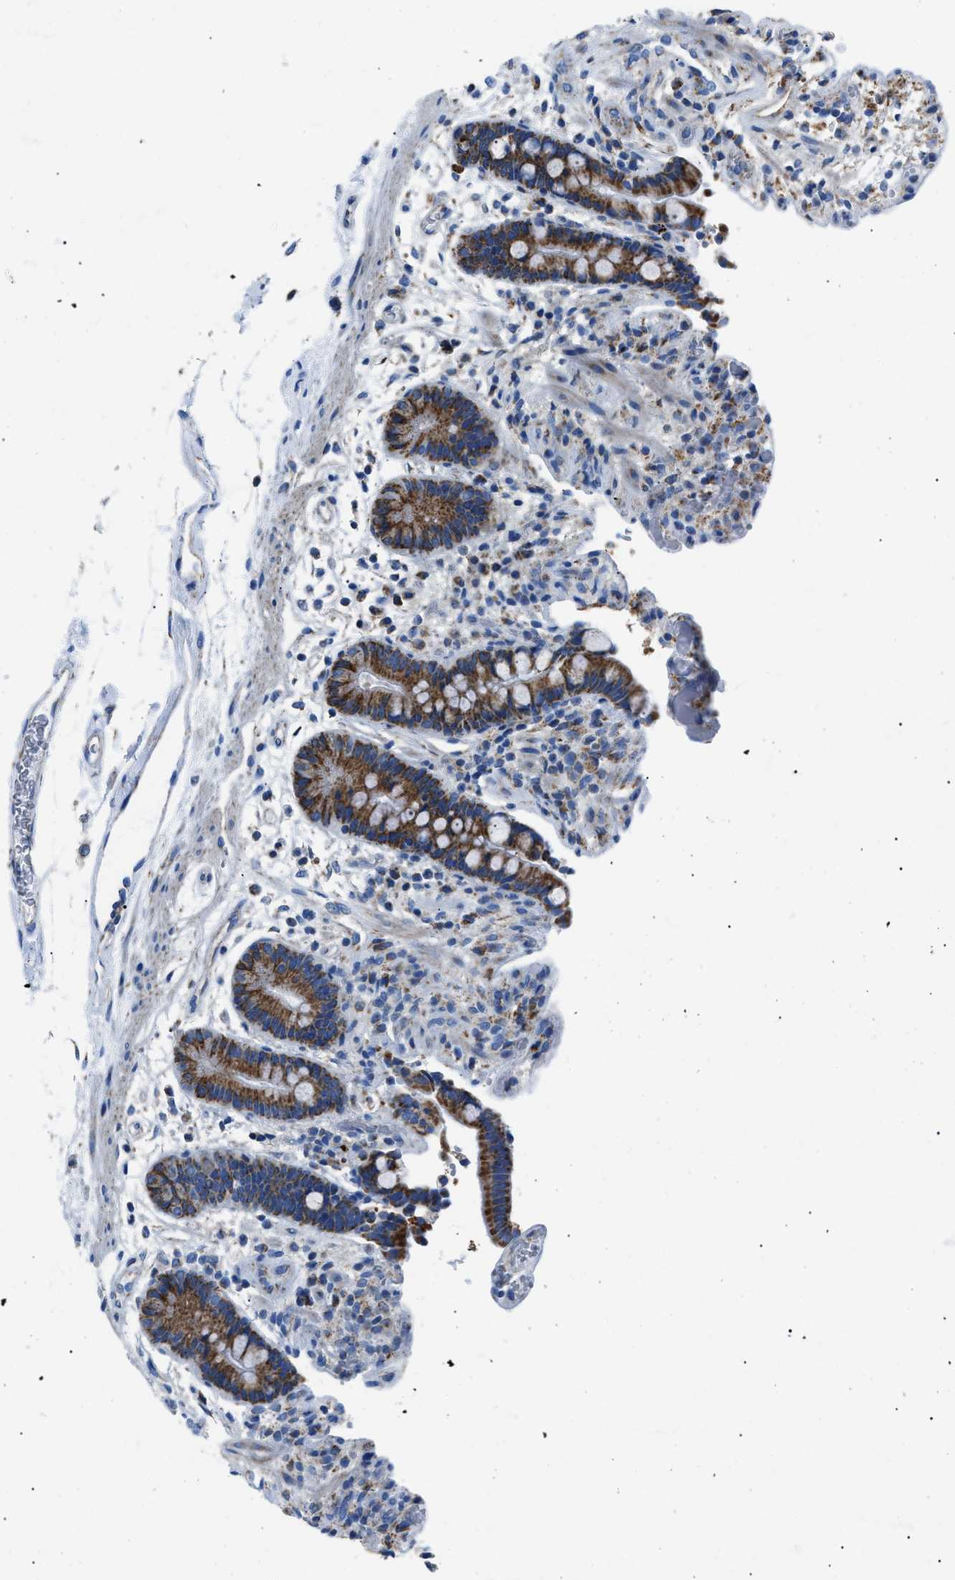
{"staining": {"intensity": "moderate", "quantity": "25%-75%", "location": "cytoplasmic/membranous"}, "tissue": "colon", "cell_type": "Endothelial cells", "image_type": "normal", "snomed": [{"axis": "morphology", "description": "Normal tissue, NOS"}, {"axis": "topography", "description": "Colon"}], "caption": "This histopathology image reveals immunohistochemistry (IHC) staining of benign colon, with medium moderate cytoplasmic/membranous positivity in about 25%-75% of endothelial cells.", "gene": "PHB2", "patient": {"sex": "male", "age": 73}}